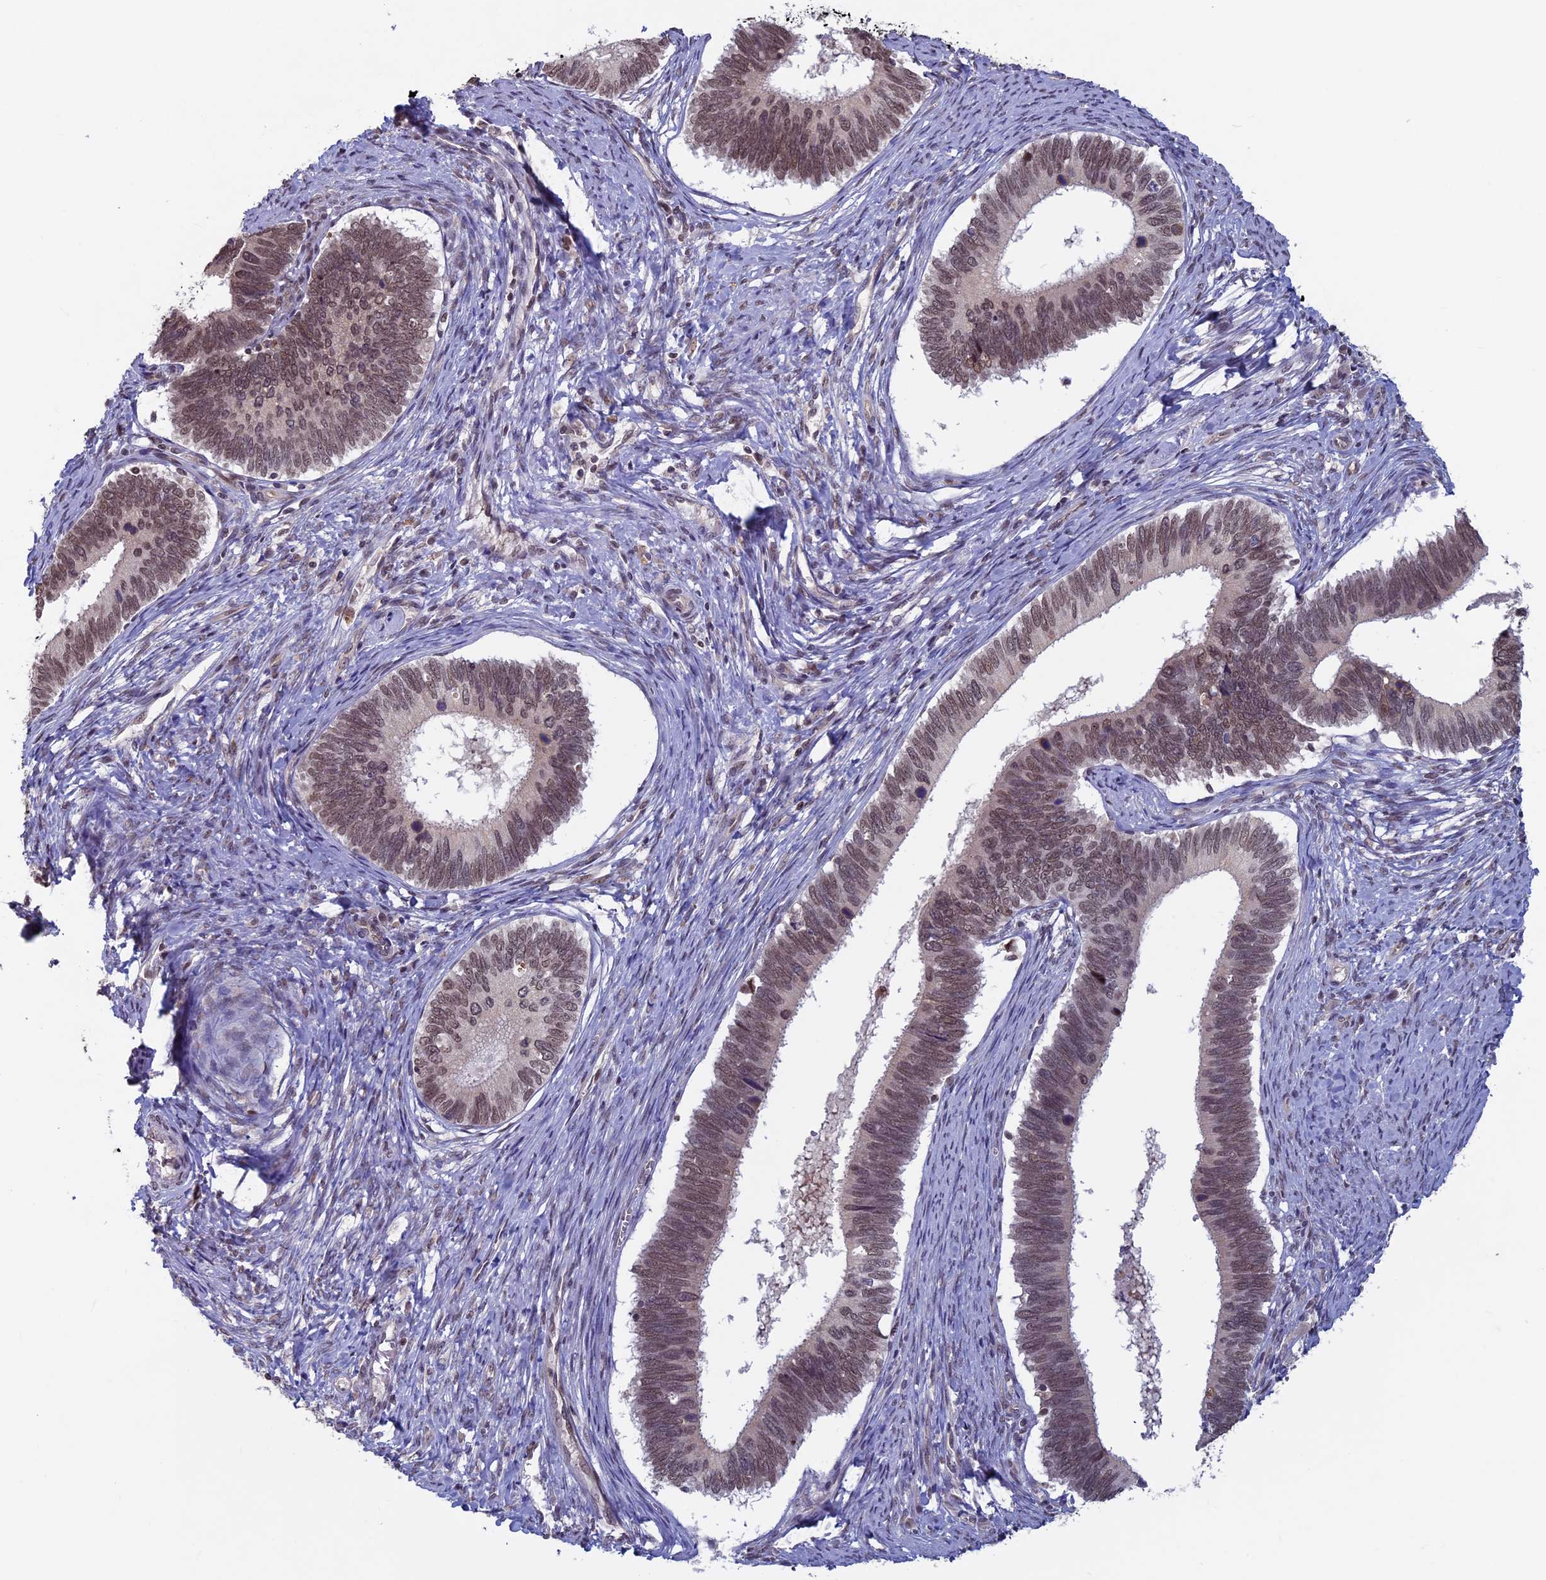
{"staining": {"intensity": "moderate", "quantity": ">75%", "location": "nuclear"}, "tissue": "cervical cancer", "cell_type": "Tumor cells", "image_type": "cancer", "snomed": [{"axis": "morphology", "description": "Adenocarcinoma, NOS"}, {"axis": "topography", "description": "Cervix"}], "caption": "High-power microscopy captured an IHC histopathology image of cervical adenocarcinoma, revealing moderate nuclear expression in about >75% of tumor cells.", "gene": "SPIRE1", "patient": {"sex": "female", "age": 42}}